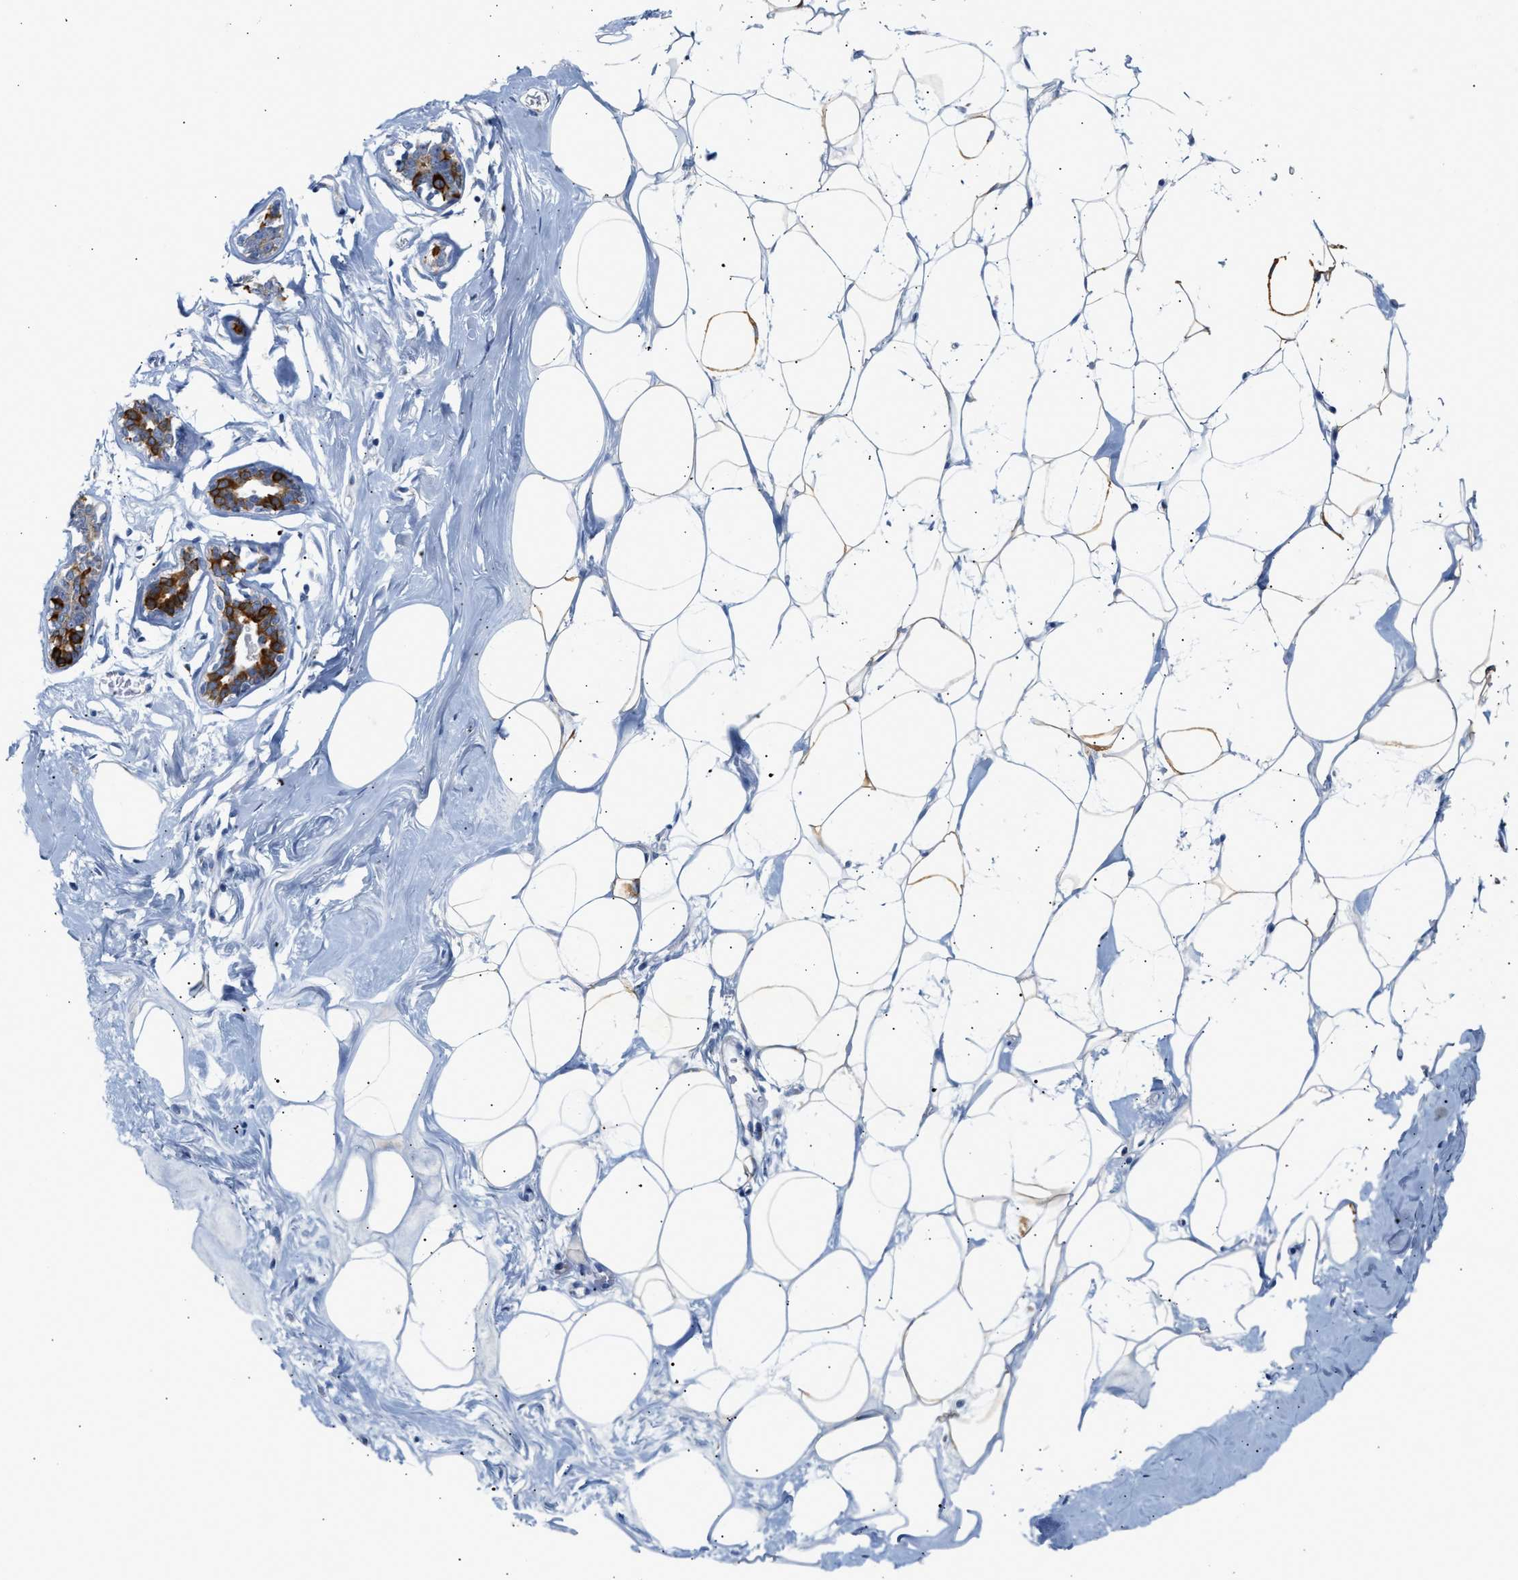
{"staining": {"intensity": "weak", "quantity": "25%-75%", "location": "cytoplasmic/membranous"}, "tissue": "adipose tissue", "cell_type": "Adipocytes", "image_type": "normal", "snomed": [{"axis": "morphology", "description": "Normal tissue, NOS"}, {"axis": "morphology", "description": "Fibrosis, NOS"}, {"axis": "topography", "description": "Breast"}, {"axis": "topography", "description": "Adipose tissue"}], "caption": "Weak cytoplasmic/membranous positivity for a protein is seen in about 25%-75% of adipocytes of benign adipose tissue using IHC.", "gene": "TRIM50", "patient": {"sex": "female", "age": 39}}